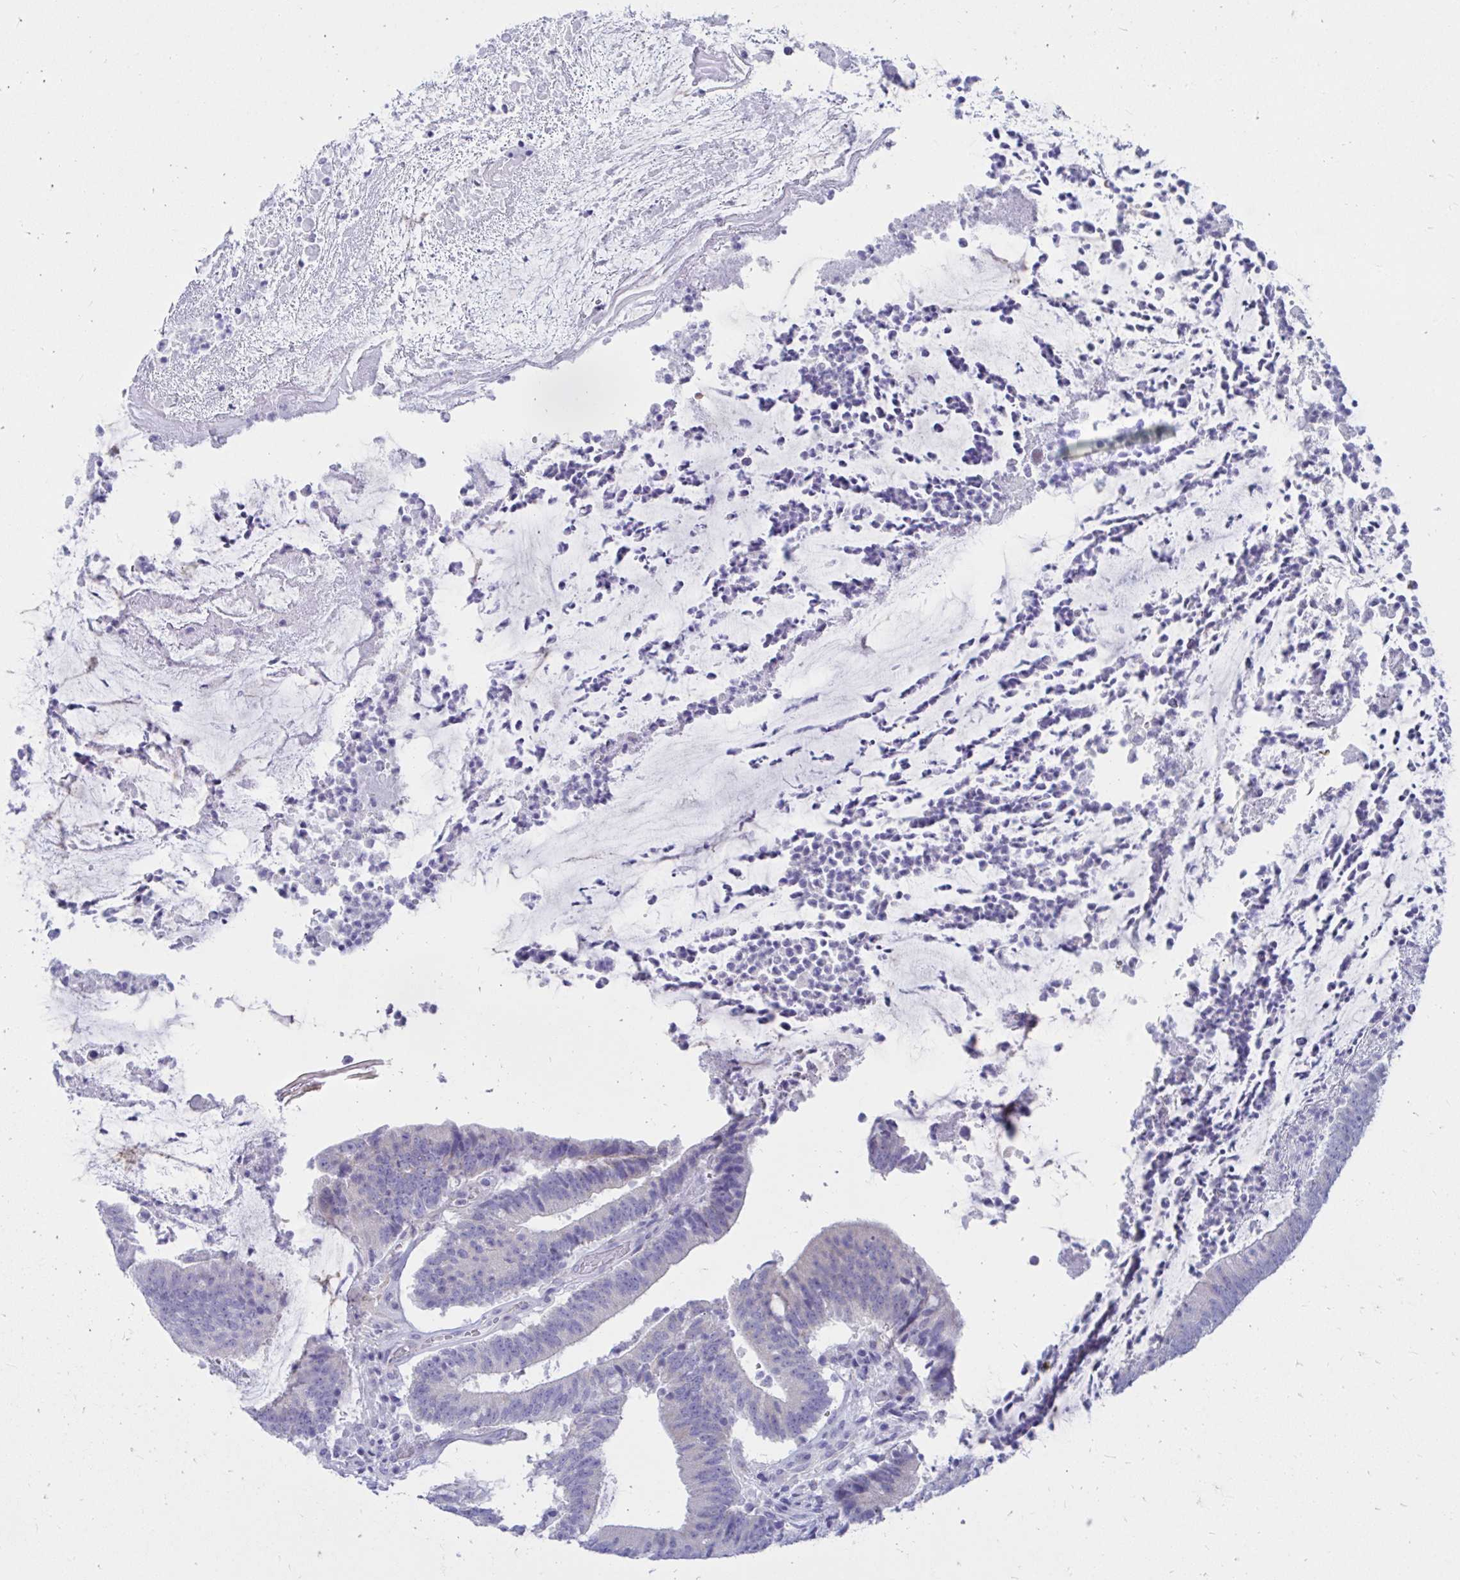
{"staining": {"intensity": "negative", "quantity": "none", "location": "none"}, "tissue": "colorectal cancer", "cell_type": "Tumor cells", "image_type": "cancer", "snomed": [{"axis": "morphology", "description": "Adenocarcinoma, NOS"}, {"axis": "topography", "description": "Colon"}], "caption": "IHC of colorectal cancer demonstrates no positivity in tumor cells.", "gene": "SHISA8", "patient": {"sex": "female", "age": 43}}